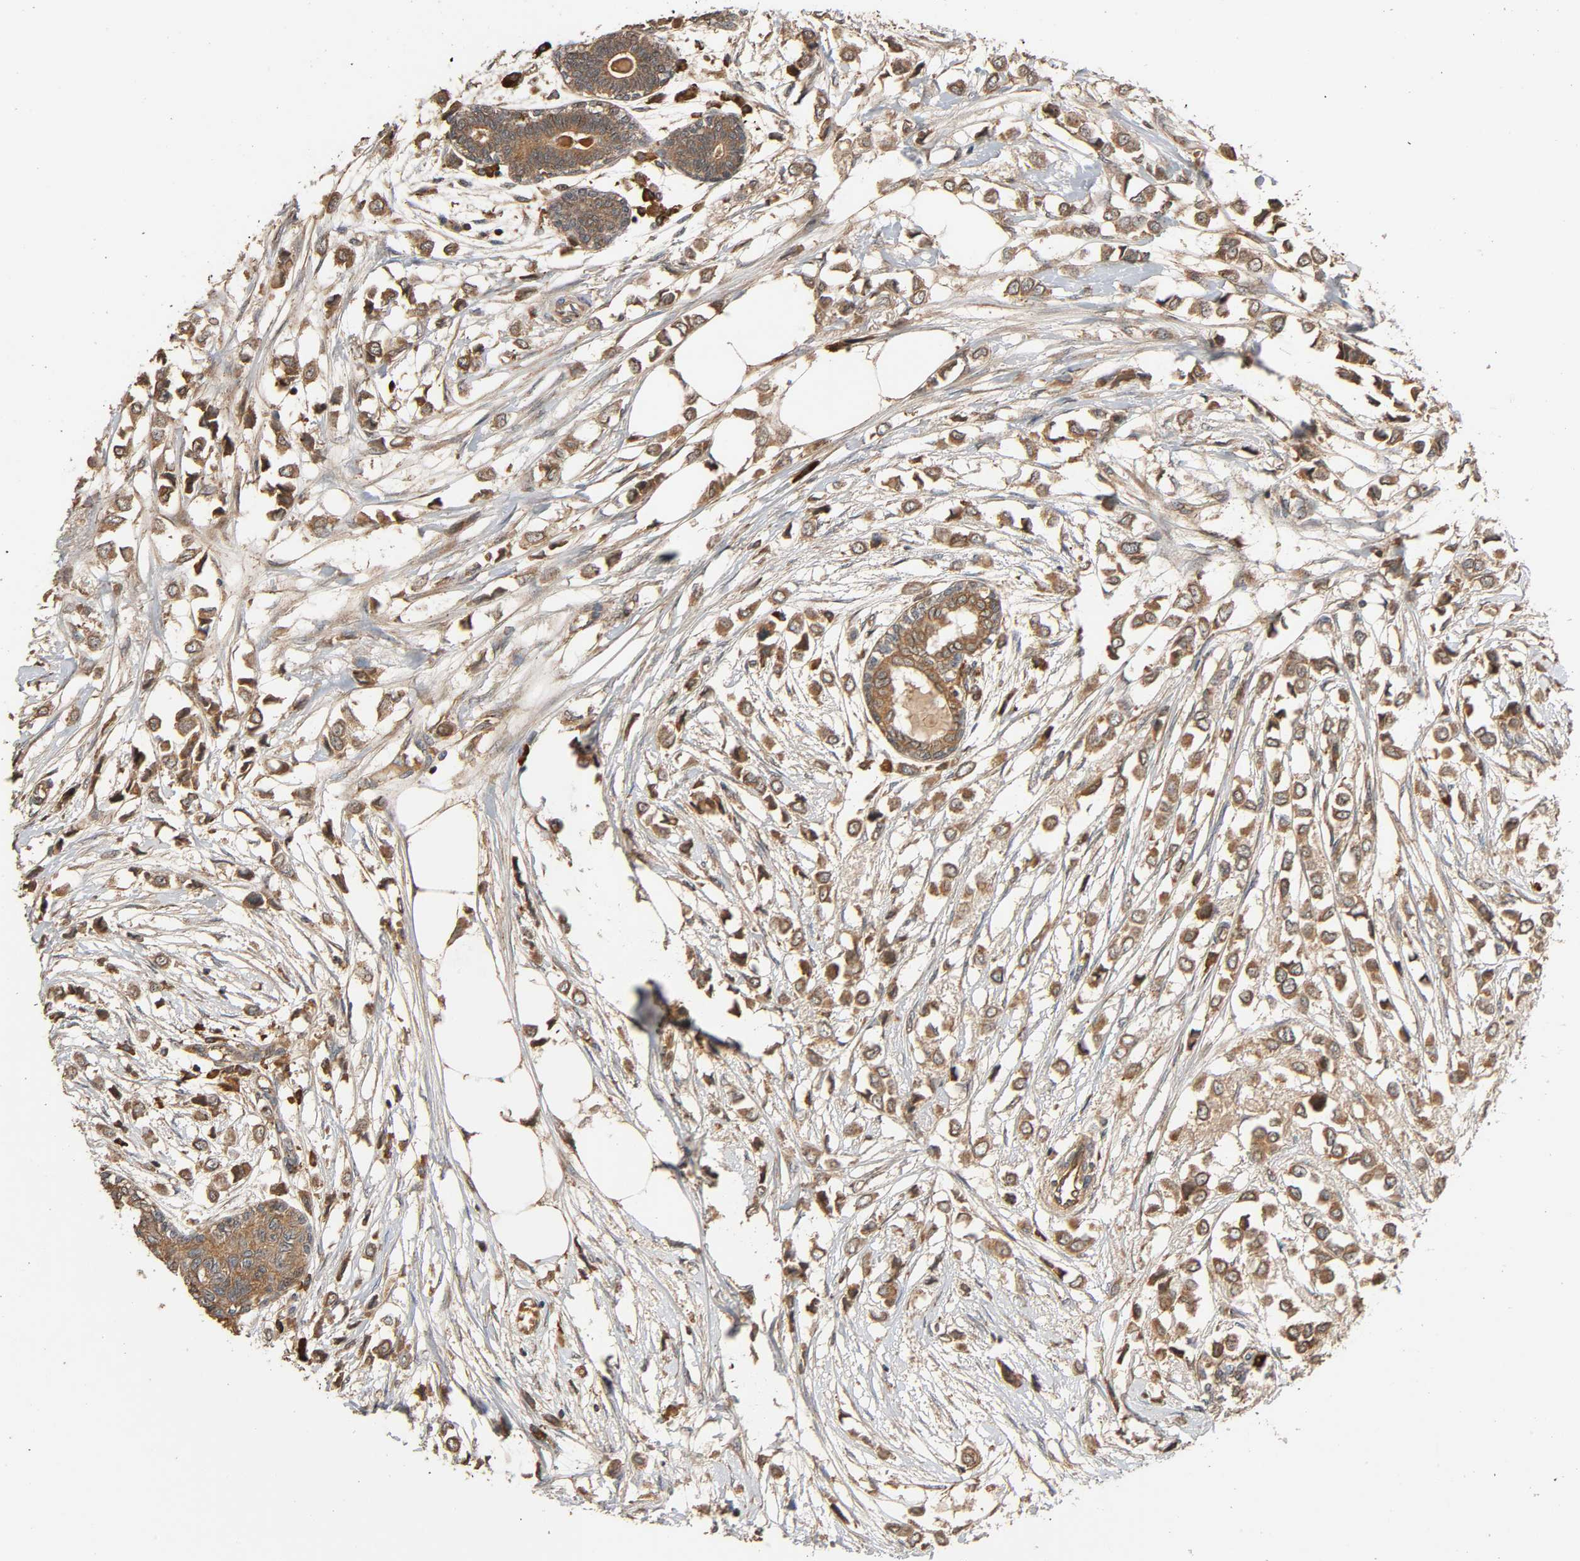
{"staining": {"intensity": "moderate", "quantity": ">75%", "location": "cytoplasmic/membranous"}, "tissue": "breast cancer", "cell_type": "Tumor cells", "image_type": "cancer", "snomed": [{"axis": "morphology", "description": "Lobular carcinoma"}, {"axis": "topography", "description": "Breast"}], "caption": "Immunohistochemistry photomicrograph of neoplastic tissue: human breast cancer (lobular carcinoma) stained using IHC shows medium levels of moderate protein expression localized specifically in the cytoplasmic/membranous of tumor cells, appearing as a cytoplasmic/membranous brown color.", "gene": "MAP3K8", "patient": {"sex": "female", "age": 51}}